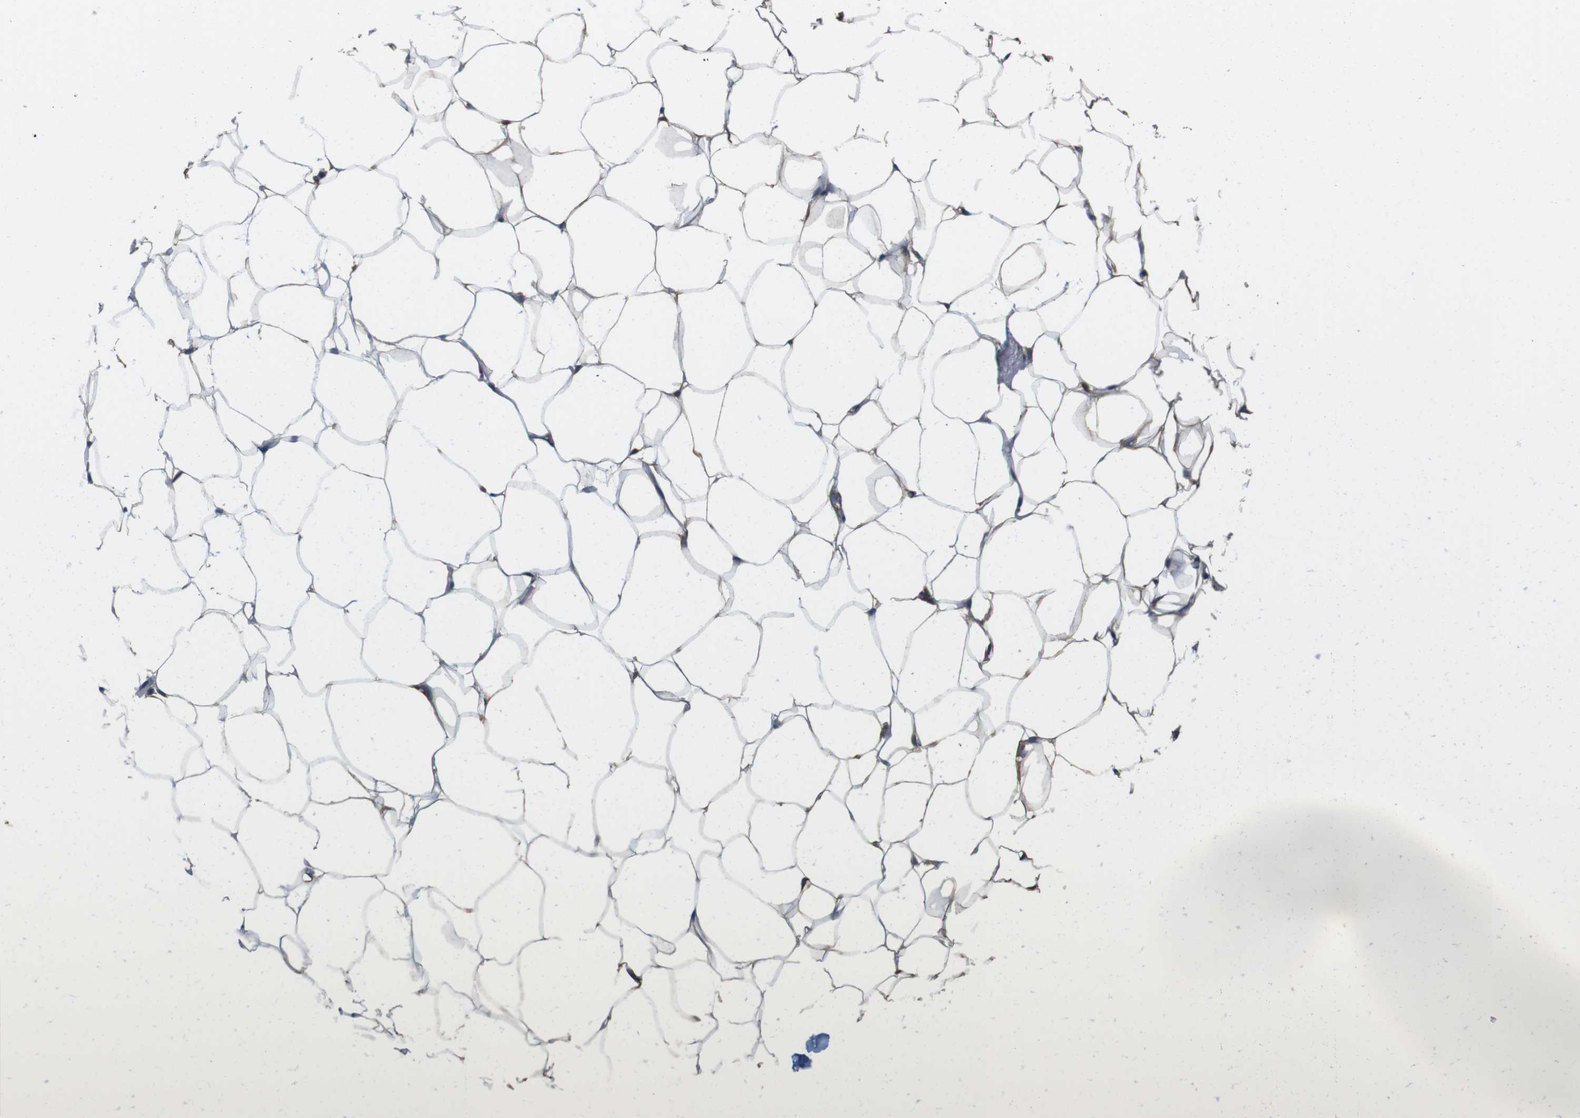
{"staining": {"intensity": "moderate", "quantity": "25%-75%", "location": "cytoplasmic/membranous"}, "tissue": "adipose tissue", "cell_type": "Adipocytes", "image_type": "normal", "snomed": [{"axis": "morphology", "description": "Normal tissue, NOS"}, {"axis": "topography", "description": "Breast"}, {"axis": "topography", "description": "Adipose tissue"}], "caption": "High-magnification brightfield microscopy of benign adipose tissue stained with DAB (brown) and counterstained with hematoxylin (blue). adipocytes exhibit moderate cytoplasmic/membranous positivity is appreciated in approximately25%-75% of cells.", "gene": "LDHA", "patient": {"sex": "female", "age": 25}}